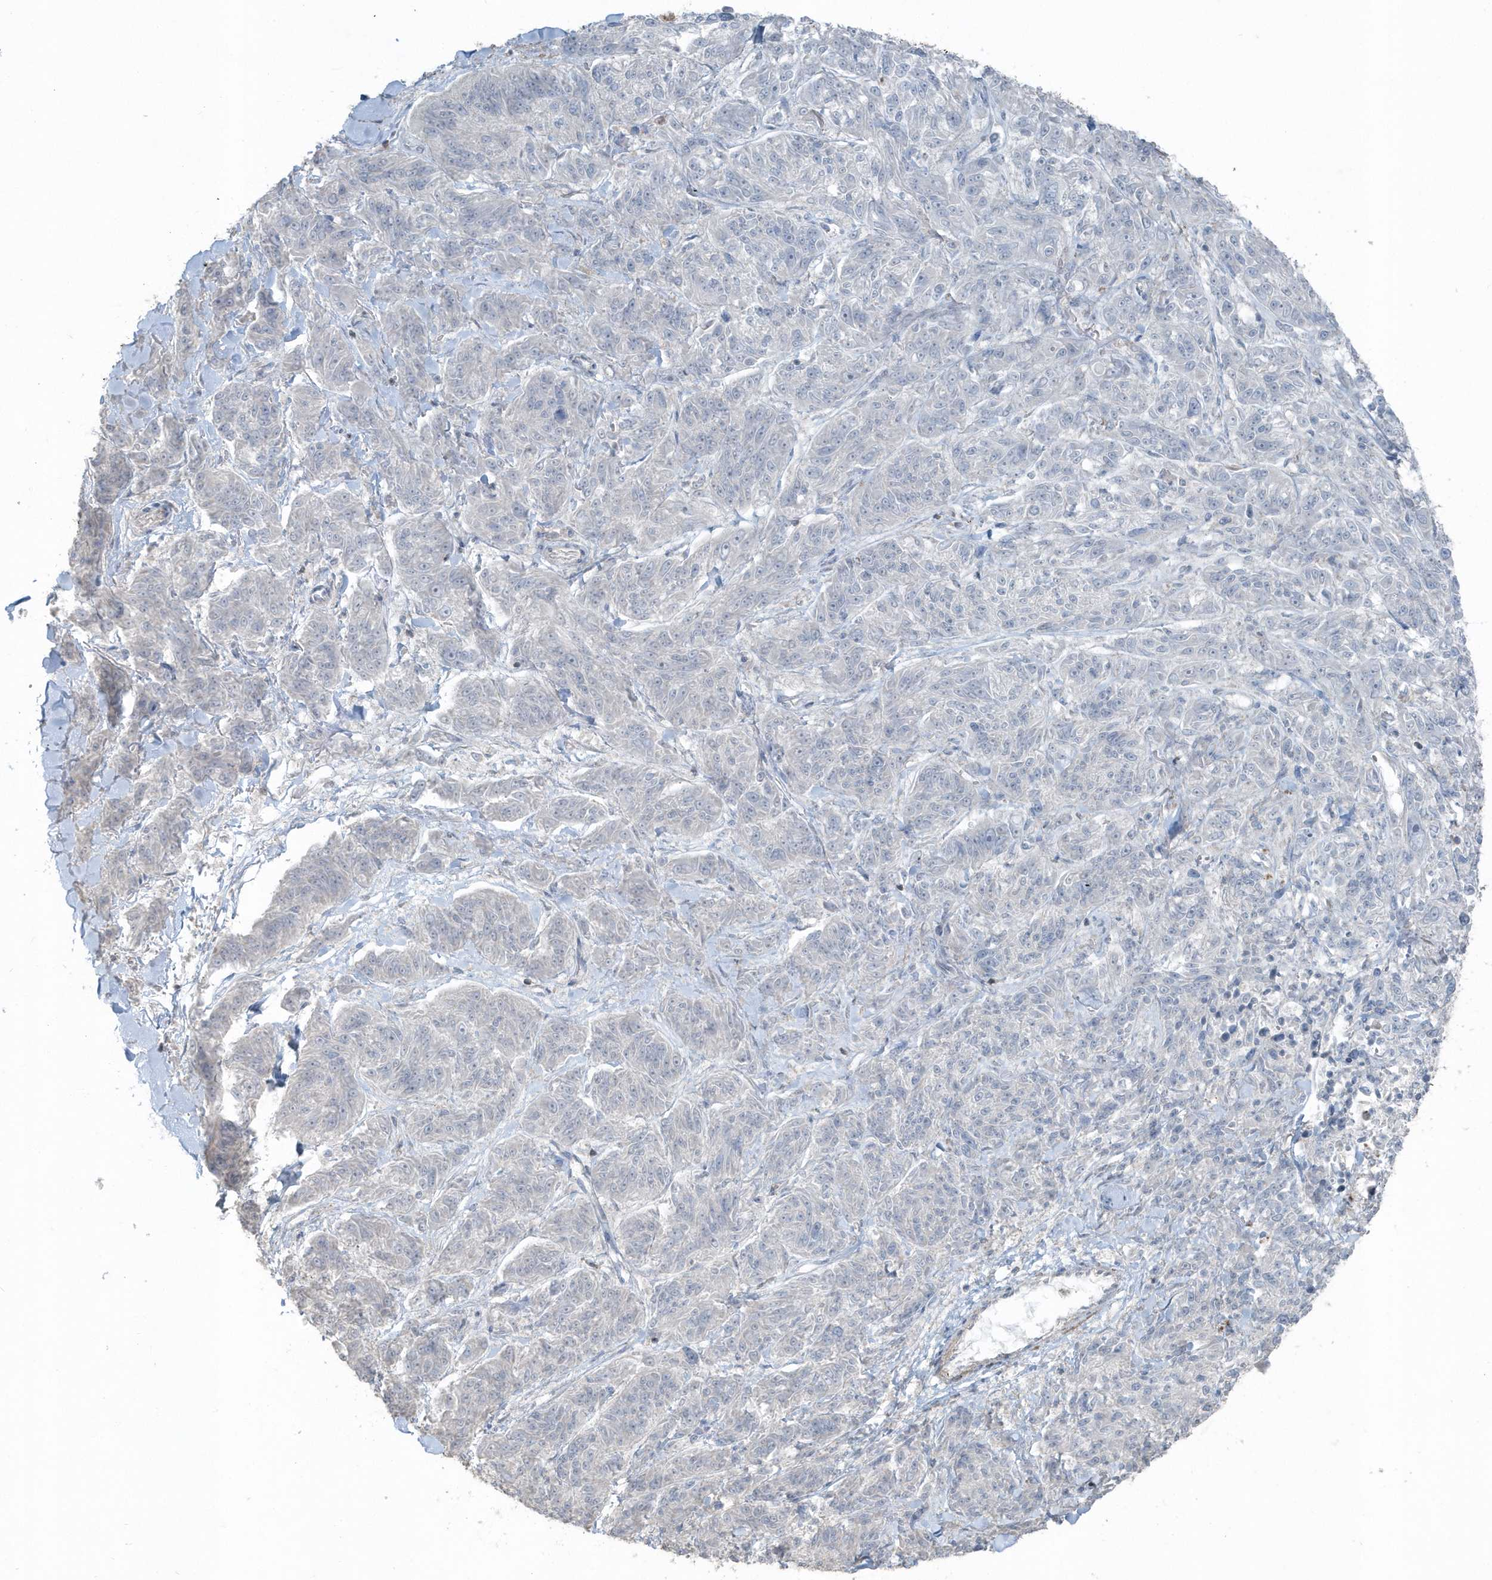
{"staining": {"intensity": "negative", "quantity": "none", "location": "none"}, "tissue": "melanoma", "cell_type": "Tumor cells", "image_type": "cancer", "snomed": [{"axis": "morphology", "description": "Malignant melanoma, NOS"}, {"axis": "topography", "description": "Skin"}], "caption": "There is no significant staining in tumor cells of malignant melanoma.", "gene": "ACTC1", "patient": {"sex": "male", "age": 53}}